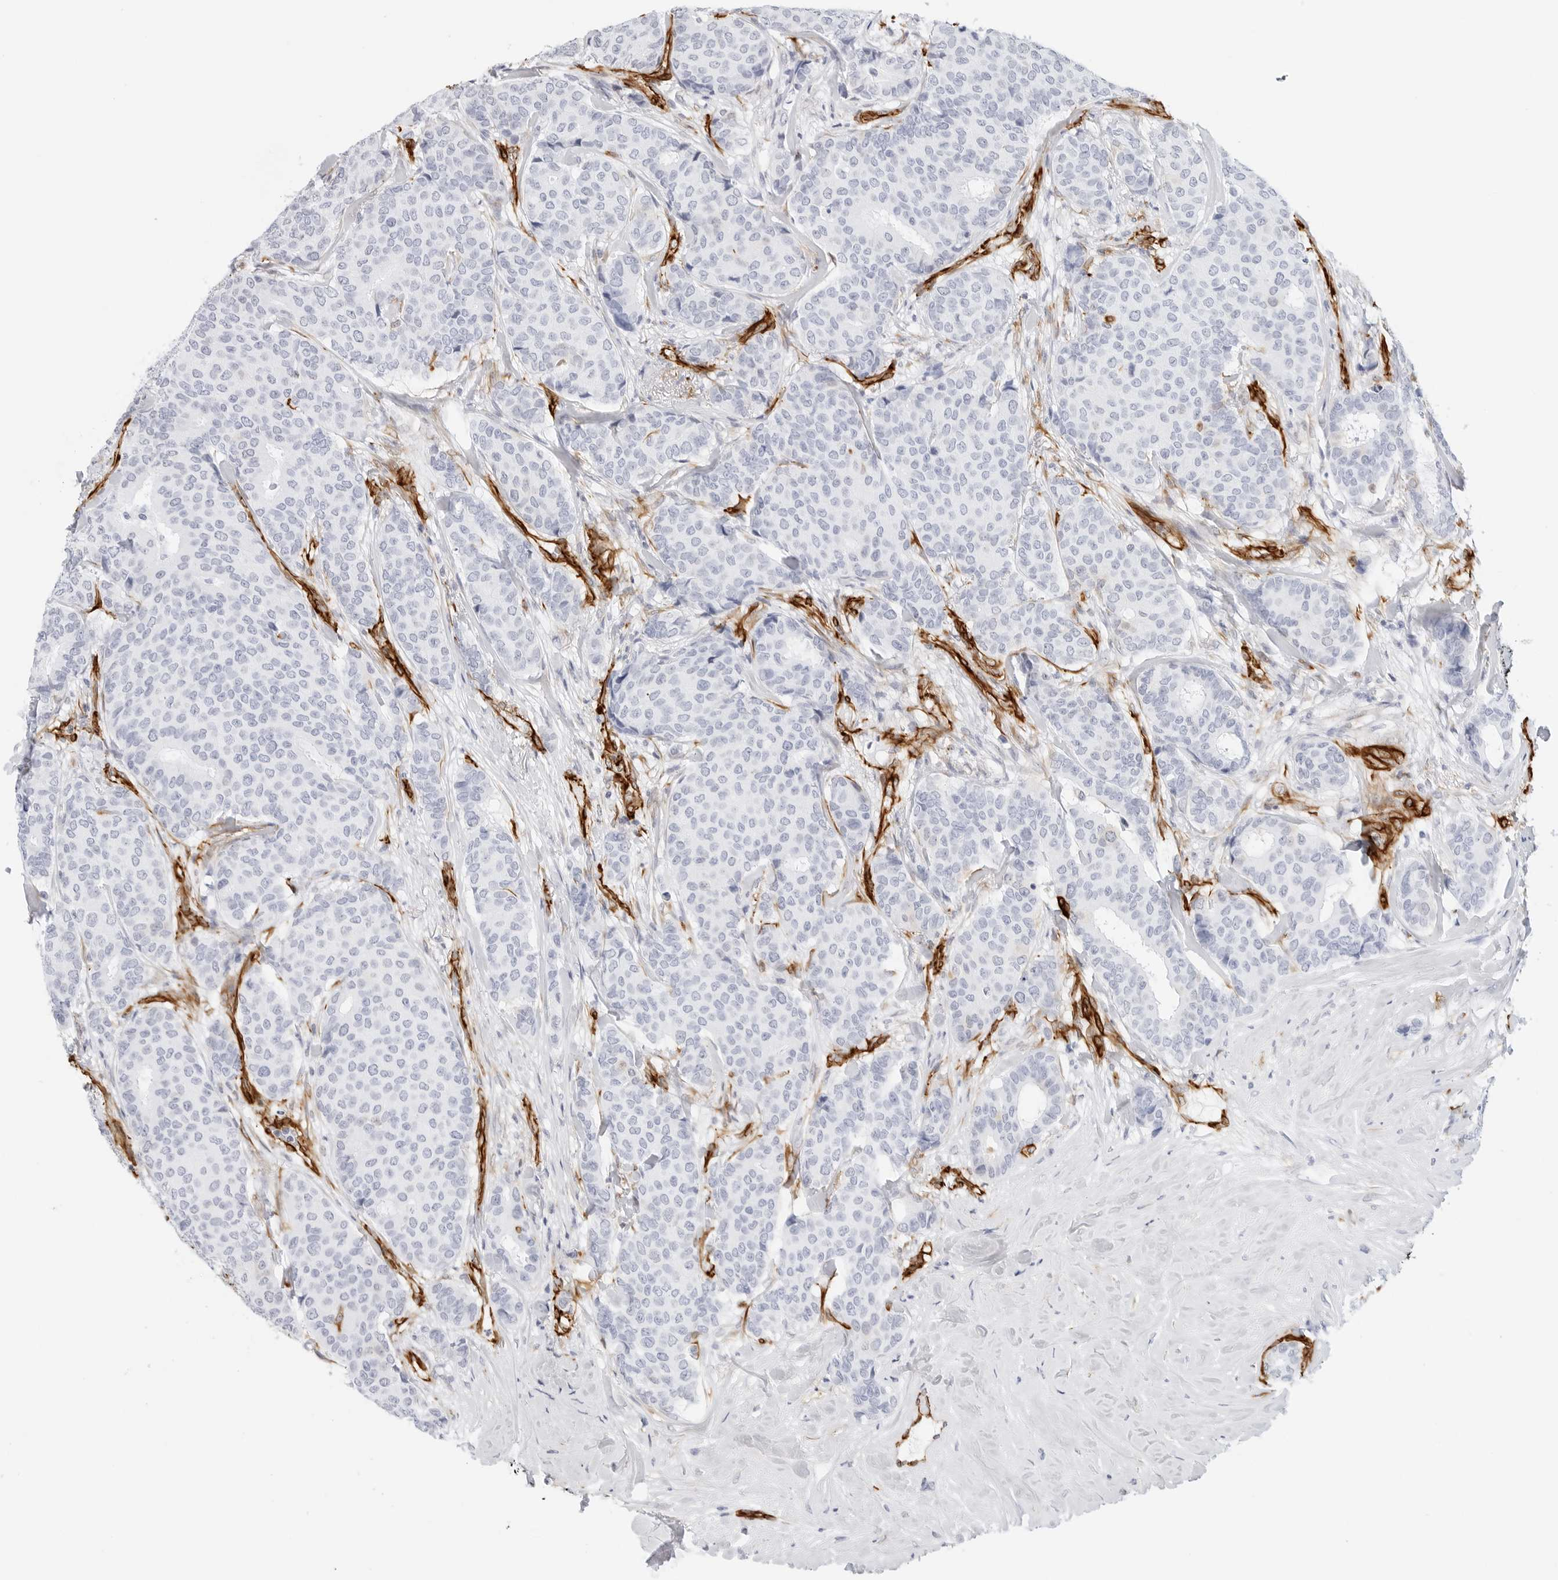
{"staining": {"intensity": "negative", "quantity": "none", "location": "none"}, "tissue": "breast cancer", "cell_type": "Tumor cells", "image_type": "cancer", "snomed": [{"axis": "morphology", "description": "Duct carcinoma"}, {"axis": "topography", "description": "Breast"}], "caption": "High magnification brightfield microscopy of breast cancer (infiltrating ductal carcinoma) stained with DAB (3,3'-diaminobenzidine) (brown) and counterstained with hematoxylin (blue): tumor cells show no significant staining.", "gene": "NES", "patient": {"sex": "female", "age": 75}}